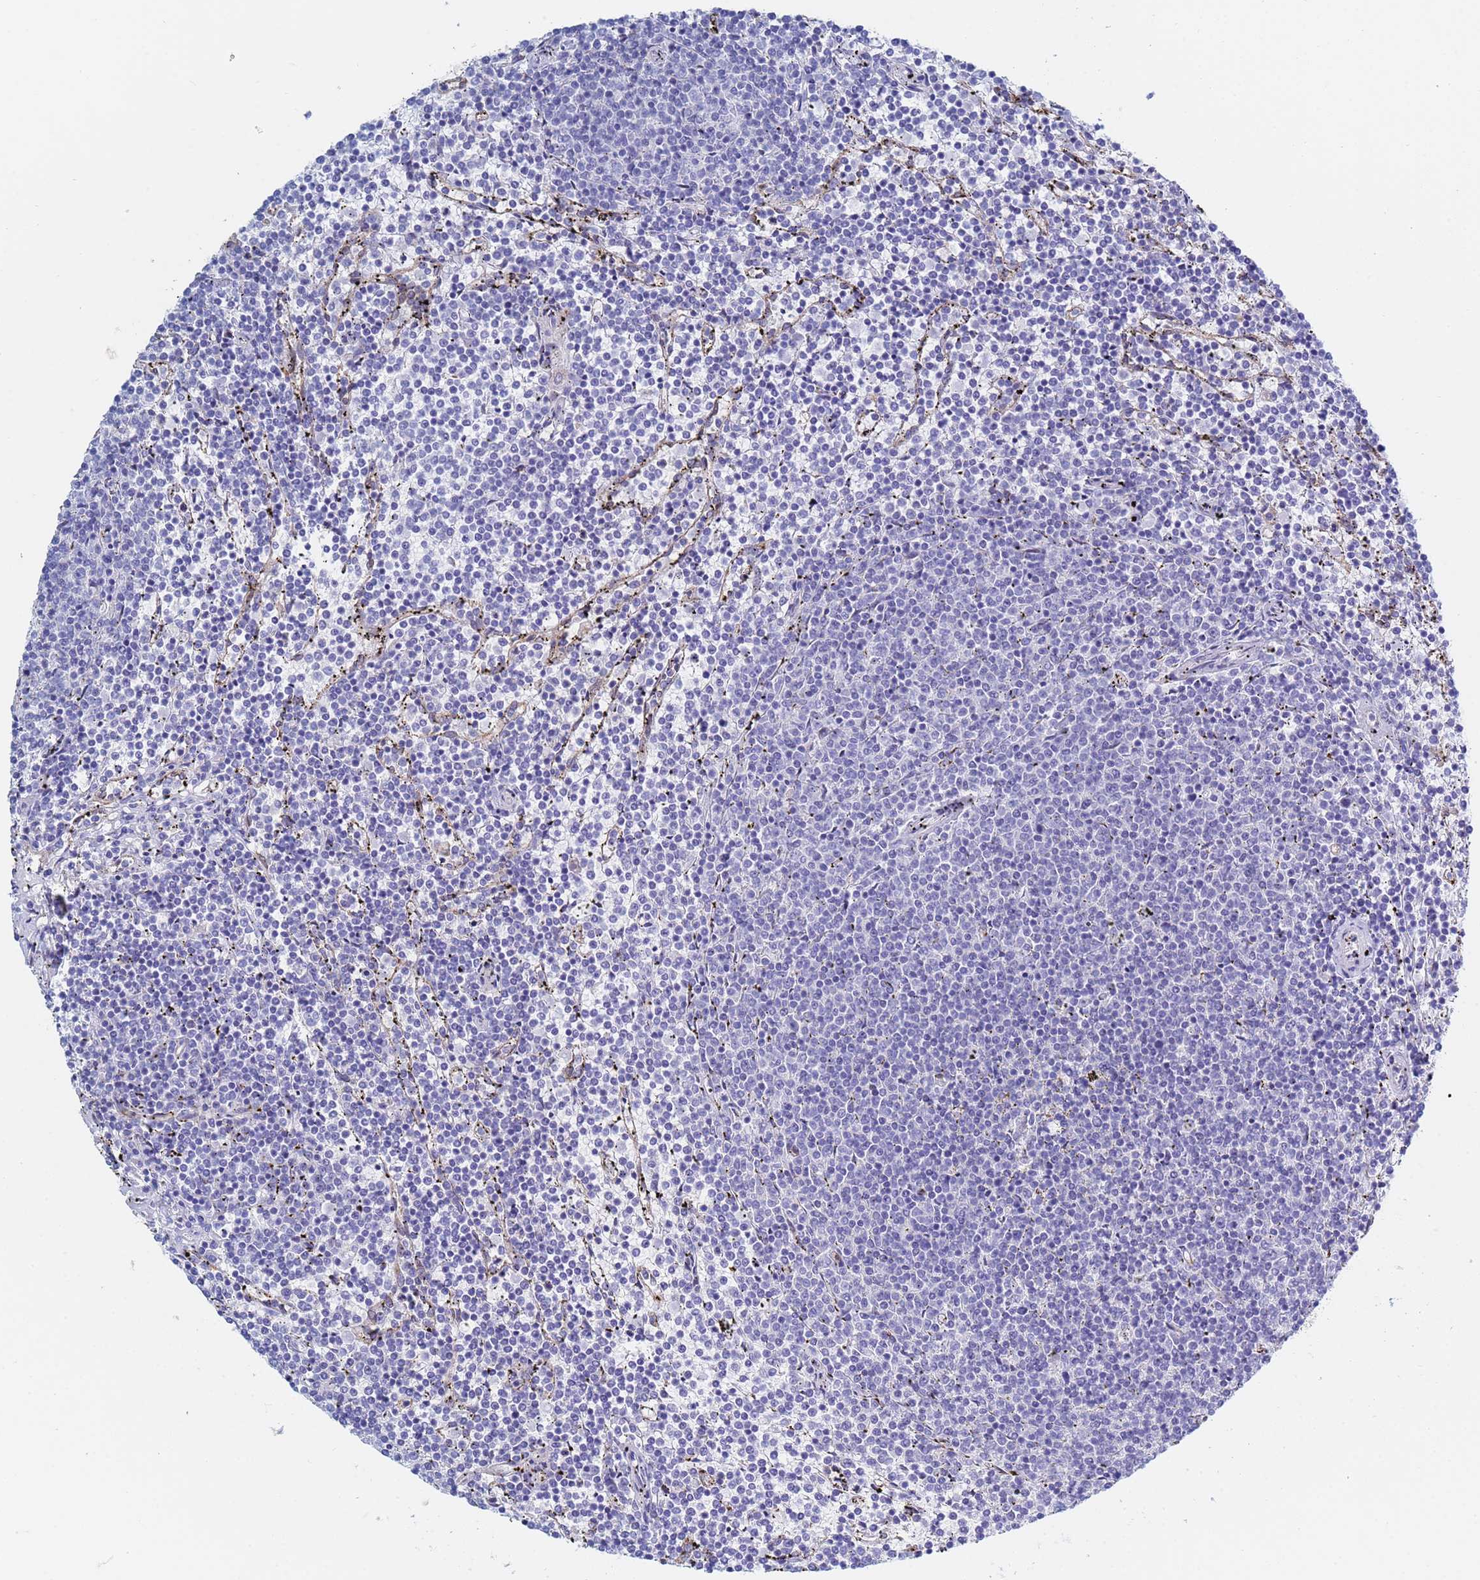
{"staining": {"intensity": "negative", "quantity": "none", "location": "none"}, "tissue": "lymphoma", "cell_type": "Tumor cells", "image_type": "cancer", "snomed": [{"axis": "morphology", "description": "Malignant lymphoma, non-Hodgkin's type, Low grade"}, {"axis": "topography", "description": "Spleen"}], "caption": "High power microscopy micrograph of an immunohistochemistry (IHC) image of lymphoma, revealing no significant positivity in tumor cells.", "gene": "GDAP2", "patient": {"sex": "female", "age": 50}}